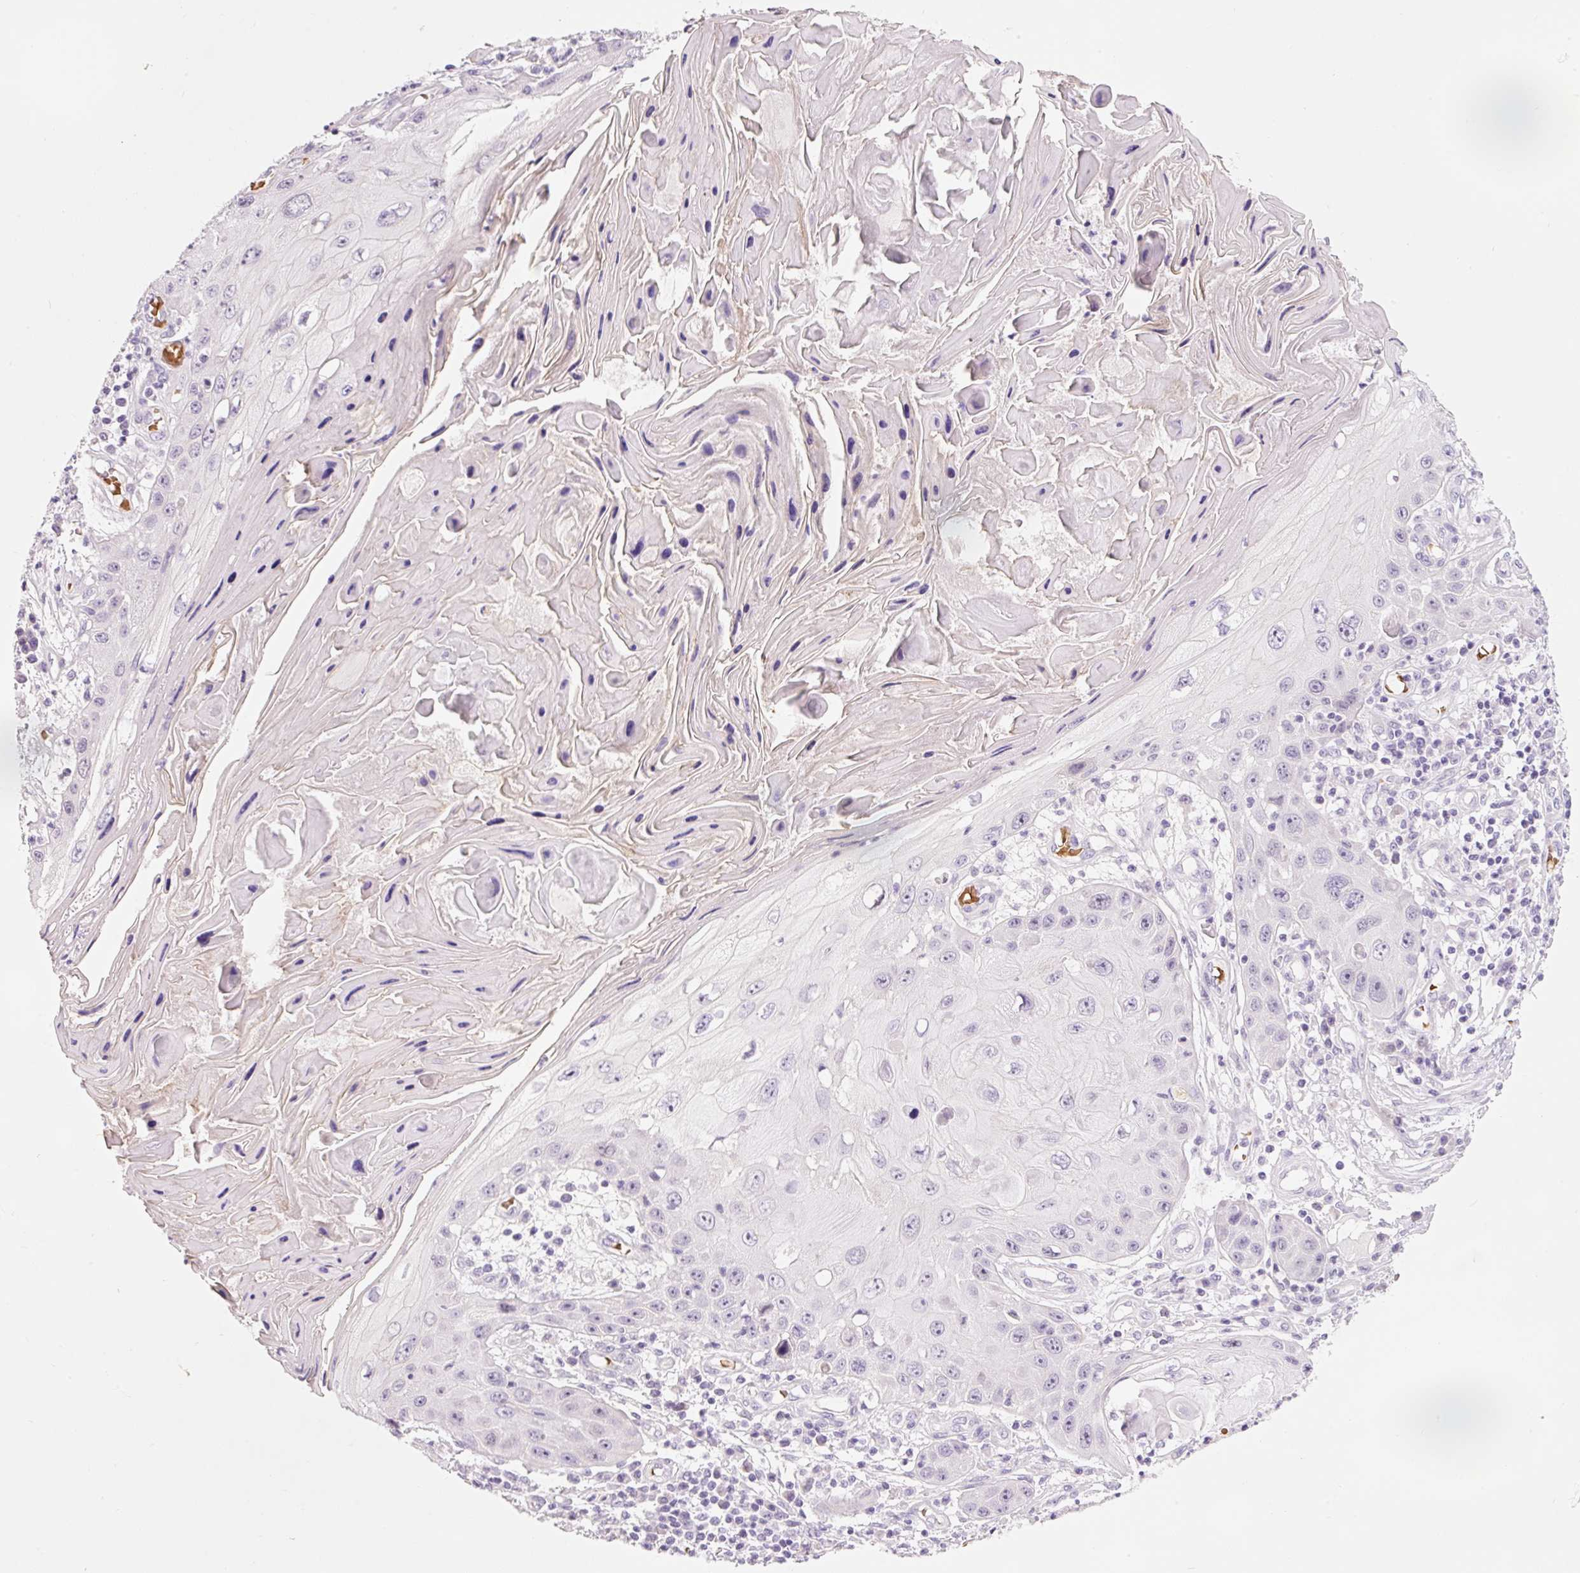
{"staining": {"intensity": "negative", "quantity": "none", "location": "none"}, "tissue": "skin cancer", "cell_type": "Tumor cells", "image_type": "cancer", "snomed": [{"axis": "morphology", "description": "Squamous cell carcinoma, NOS"}, {"axis": "topography", "description": "Skin"}, {"axis": "topography", "description": "Vulva"}], "caption": "Image shows no significant protein positivity in tumor cells of squamous cell carcinoma (skin). (Immunohistochemistry (ihc), brightfield microscopy, high magnification).", "gene": "DHRS11", "patient": {"sex": "female", "age": 44}}